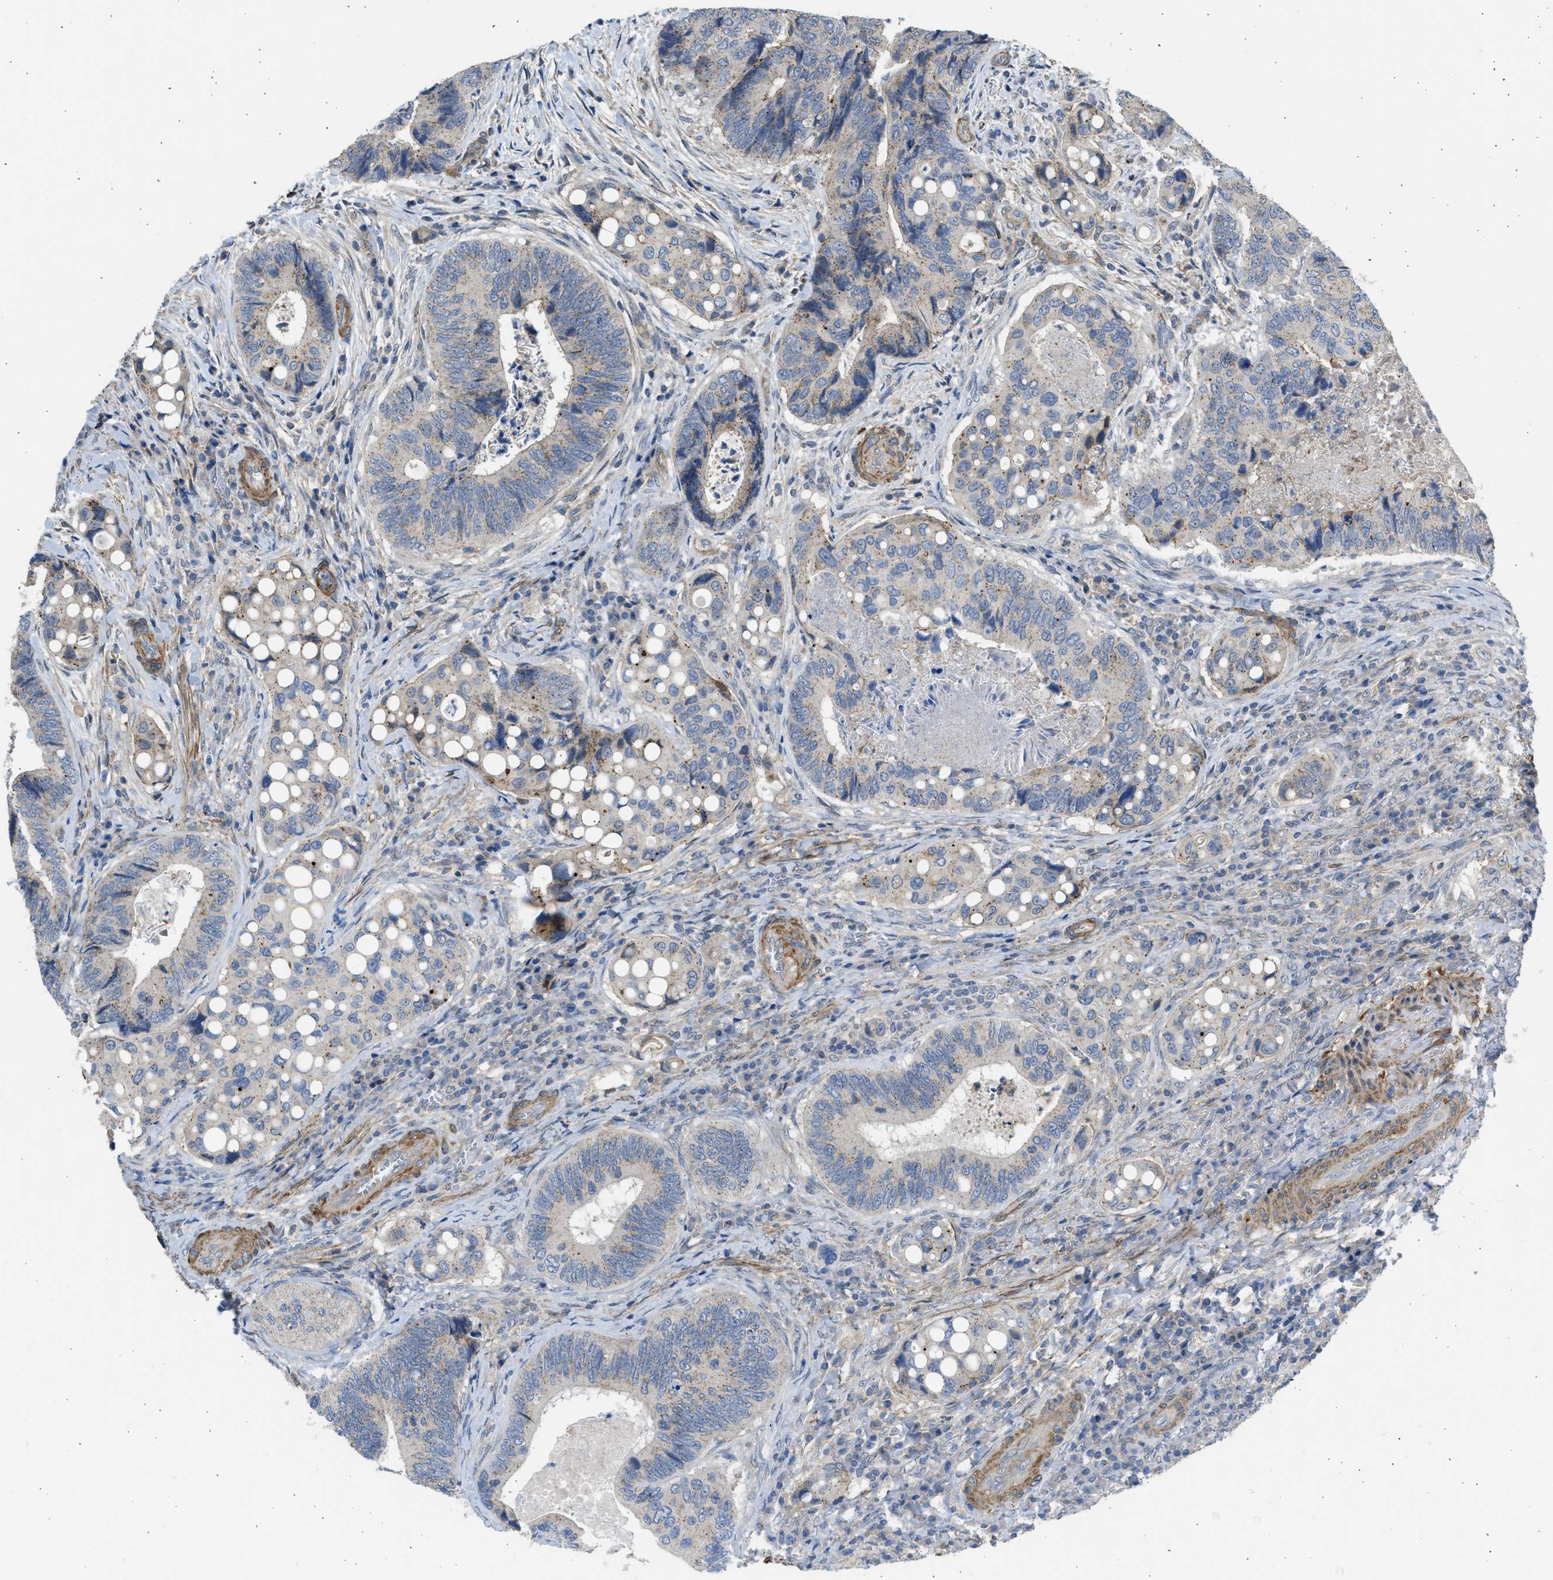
{"staining": {"intensity": "weak", "quantity": "25%-75%", "location": "cytoplasmic/membranous"}, "tissue": "colorectal cancer", "cell_type": "Tumor cells", "image_type": "cancer", "snomed": [{"axis": "morphology", "description": "Inflammation, NOS"}, {"axis": "morphology", "description": "Adenocarcinoma, NOS"}, {"axis": "topography", "description": "Colon"}], "caption": "The micrograph exhibits staining of colorectal cancer, revealing weak cytoplasmic/membranous protein positivity (brown color) within tumor cells.", "gene": "PCNX3", "patient": {"sex": "male", "age": 72}}